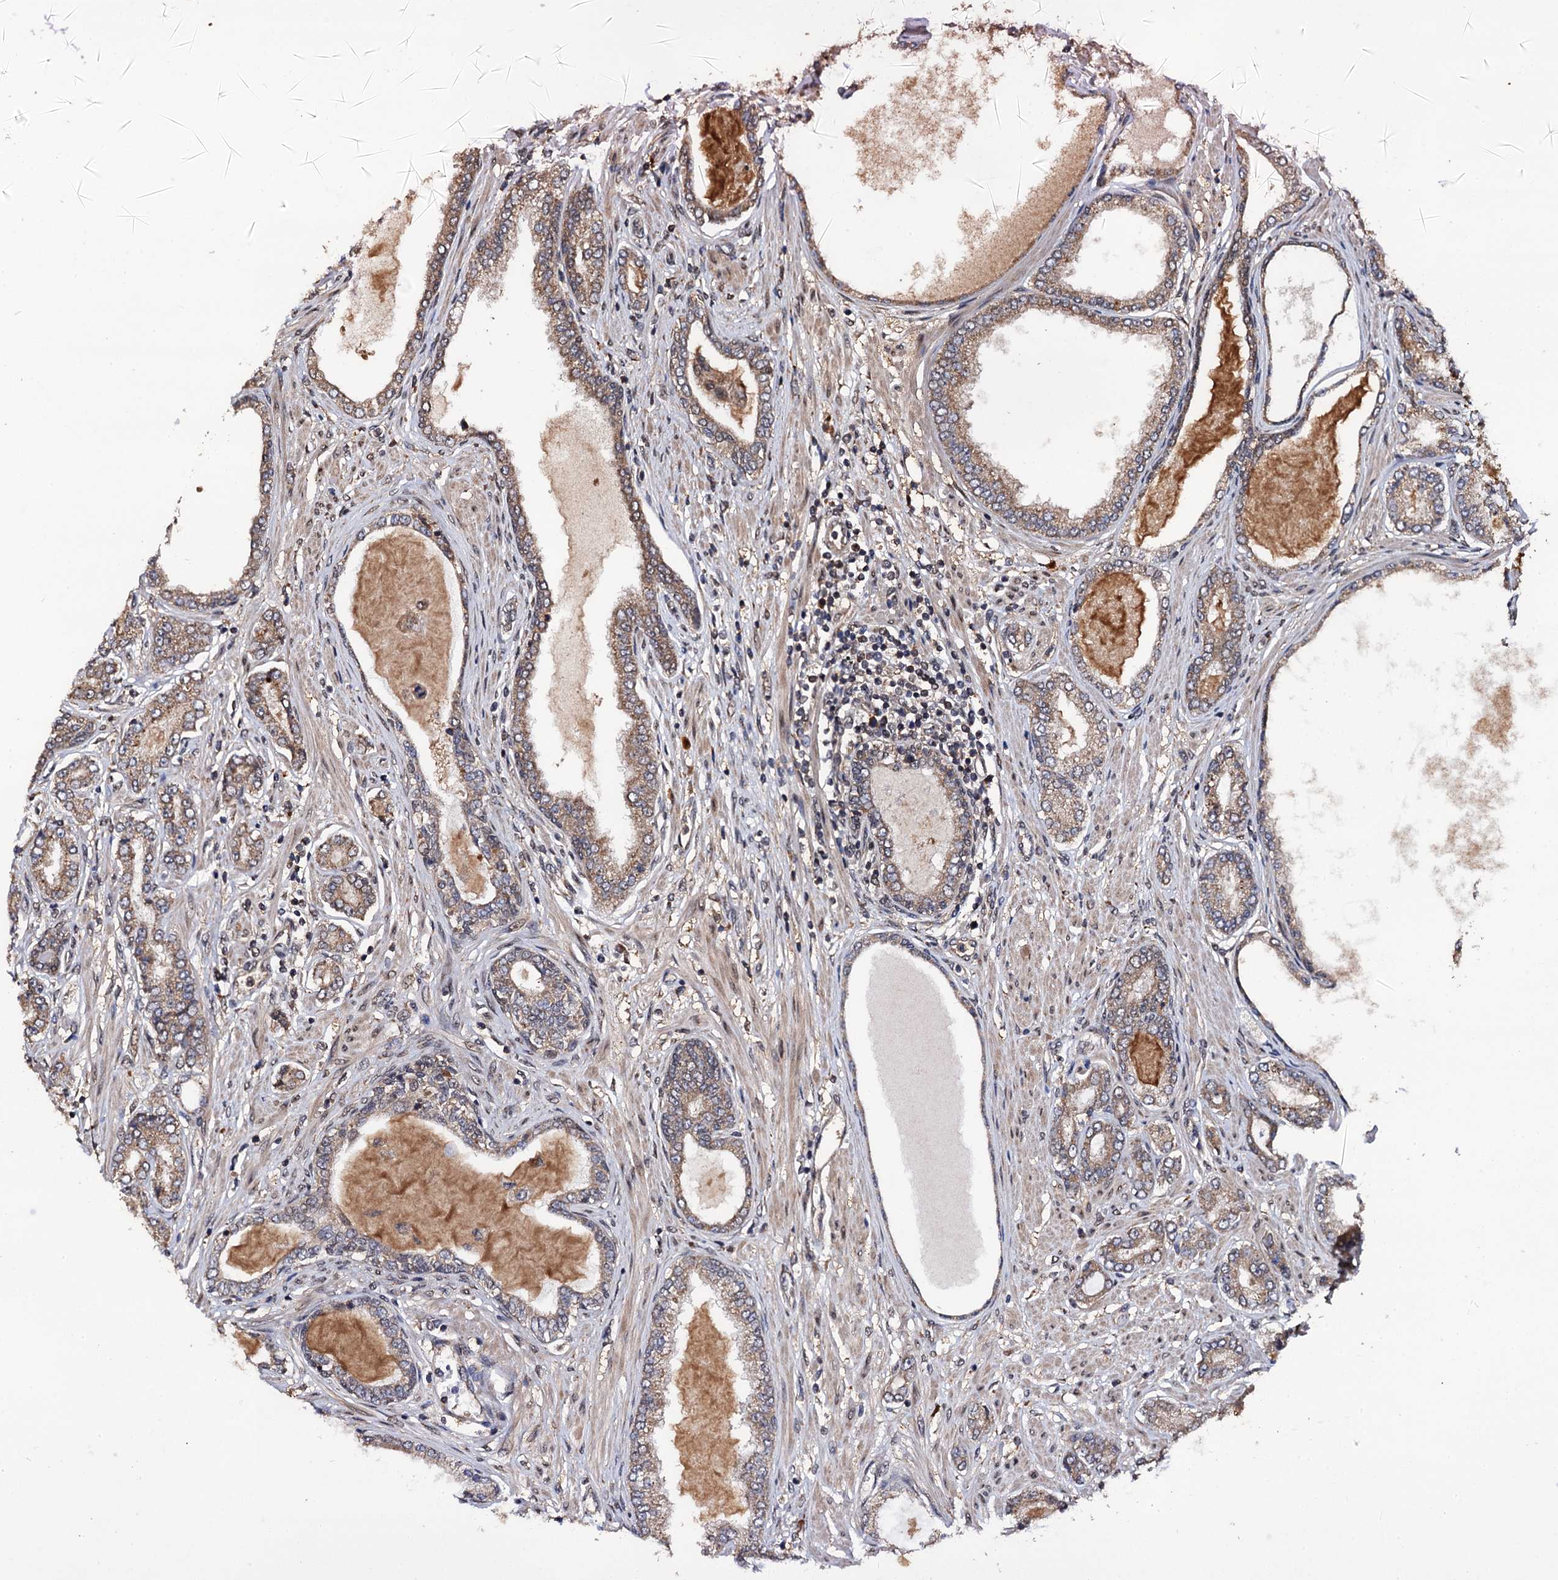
{"staining": {"intensity": "moderate", "quantity": ">75%", "location": "cytoplasmic/membranous"}, "tissue": "prostate cancer", "cell_type": "Tumor cells", "image_type": "cancer", "snomed": [{"axis": "morphology", "description": "Adenocarcinoma, Low grade"}, {"axis": "topography", "description": "Prostate"}], "caption": "Tumor cells demonstrate moderate cytoplasmic/membranous expression in about >75% of cells in low-grade adenocarcinoma (prostate).", "gene": "MIER2", "patient": {"sex": "male", "age": 63}}